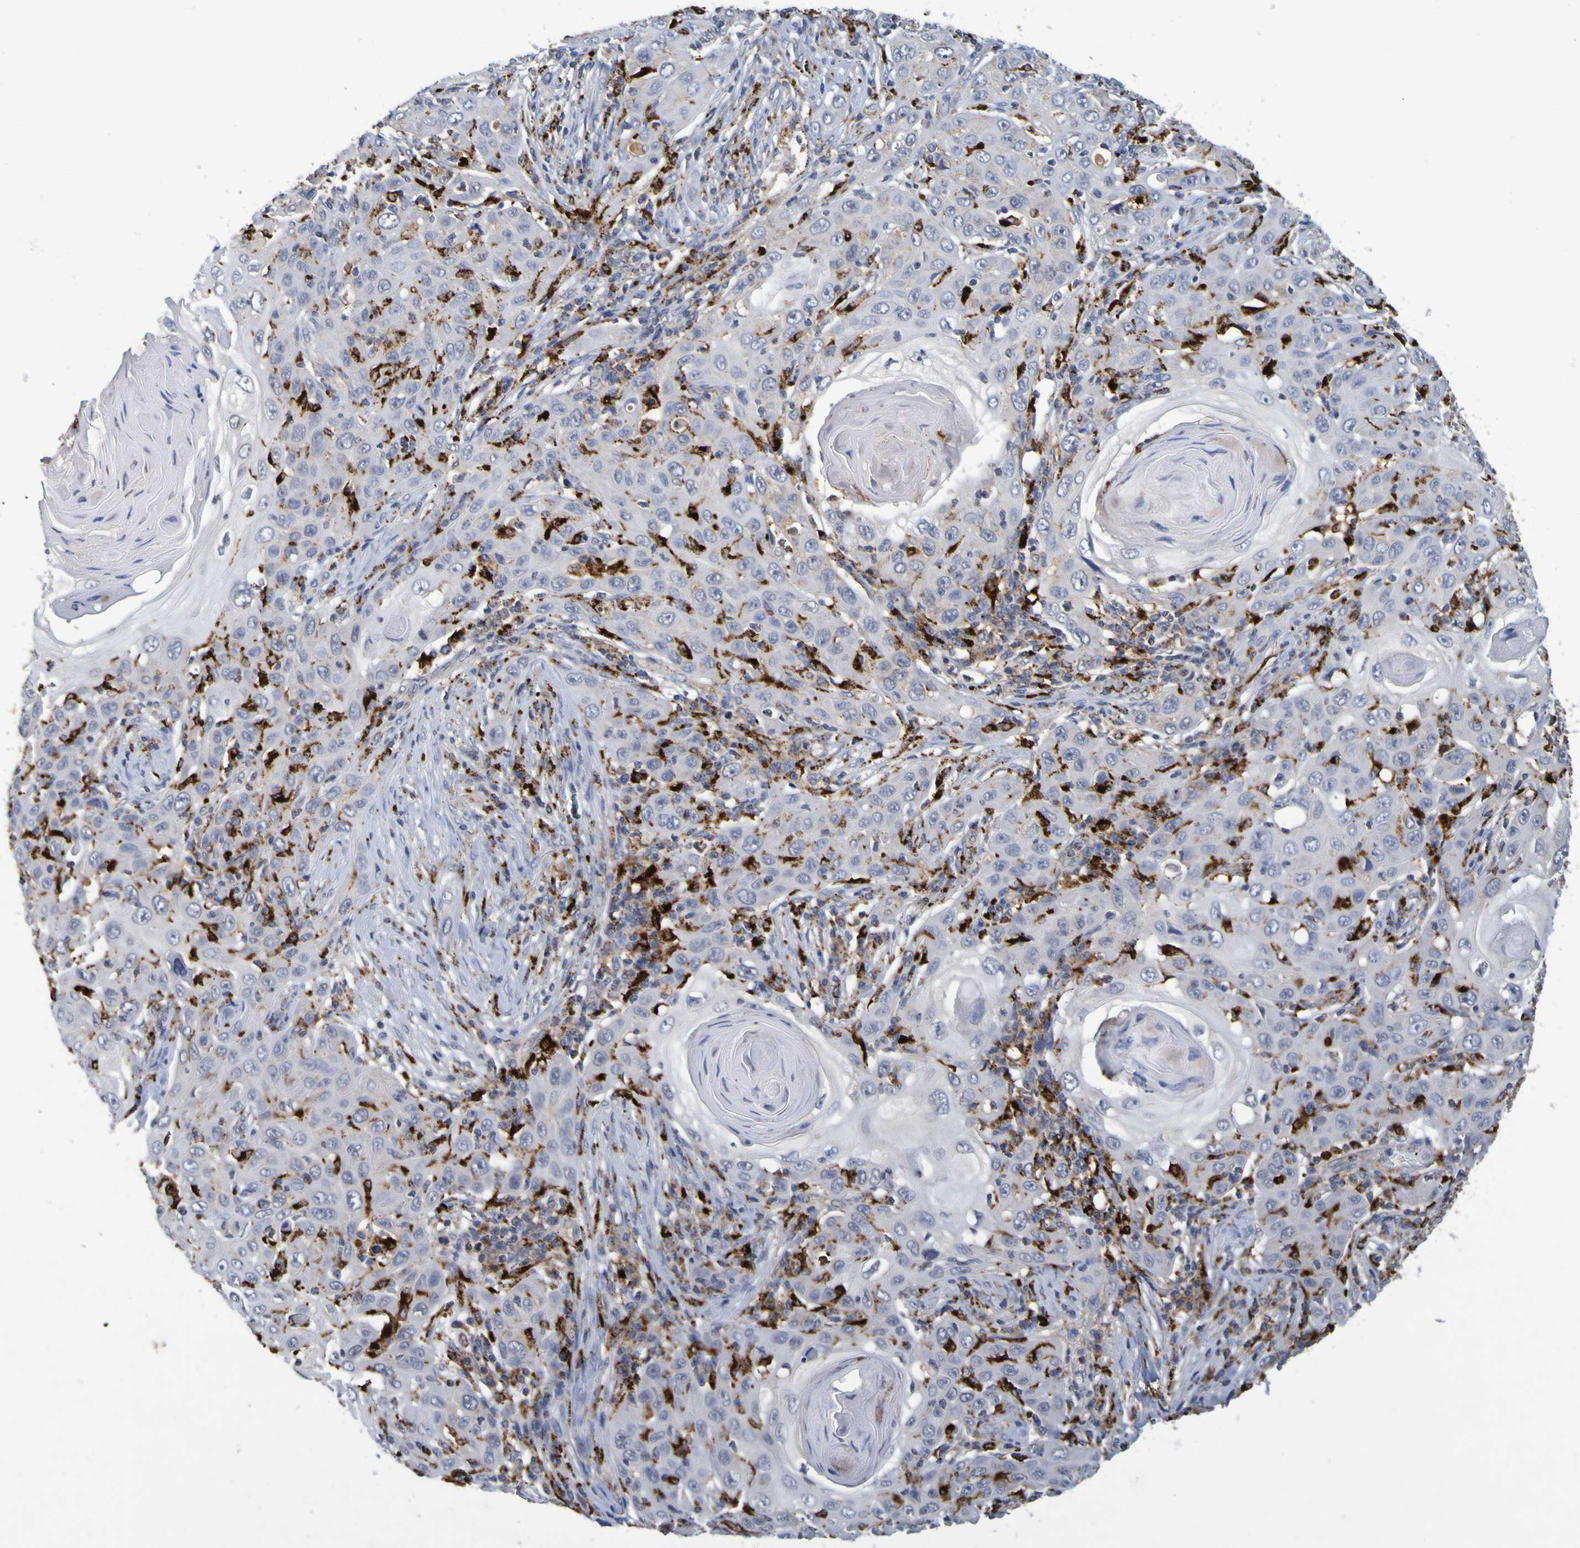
{"staining": {"intensity": "moderate", "quantity": "<25%", "location": "cytoplasmic/membranous"}, "tissue": "skin cancer", "cell_type": "Tumor cells", "image_type": "cancer", "snomed": [{"axis": "morphology", "description": "Squamous cell carcinoma, NOS"}, {"axis": "topography", "description": "Skin"}], "caption": "A high-resolution photomicrograph shows IHC staining of skin cancer (squamous cell carcinoma), which exhibits moderate cytoplasmic/membranous positivity in approximately <25% of tumor cells.", "gene": "TPH1", "patient": {"sex": "female", "age": 88}}